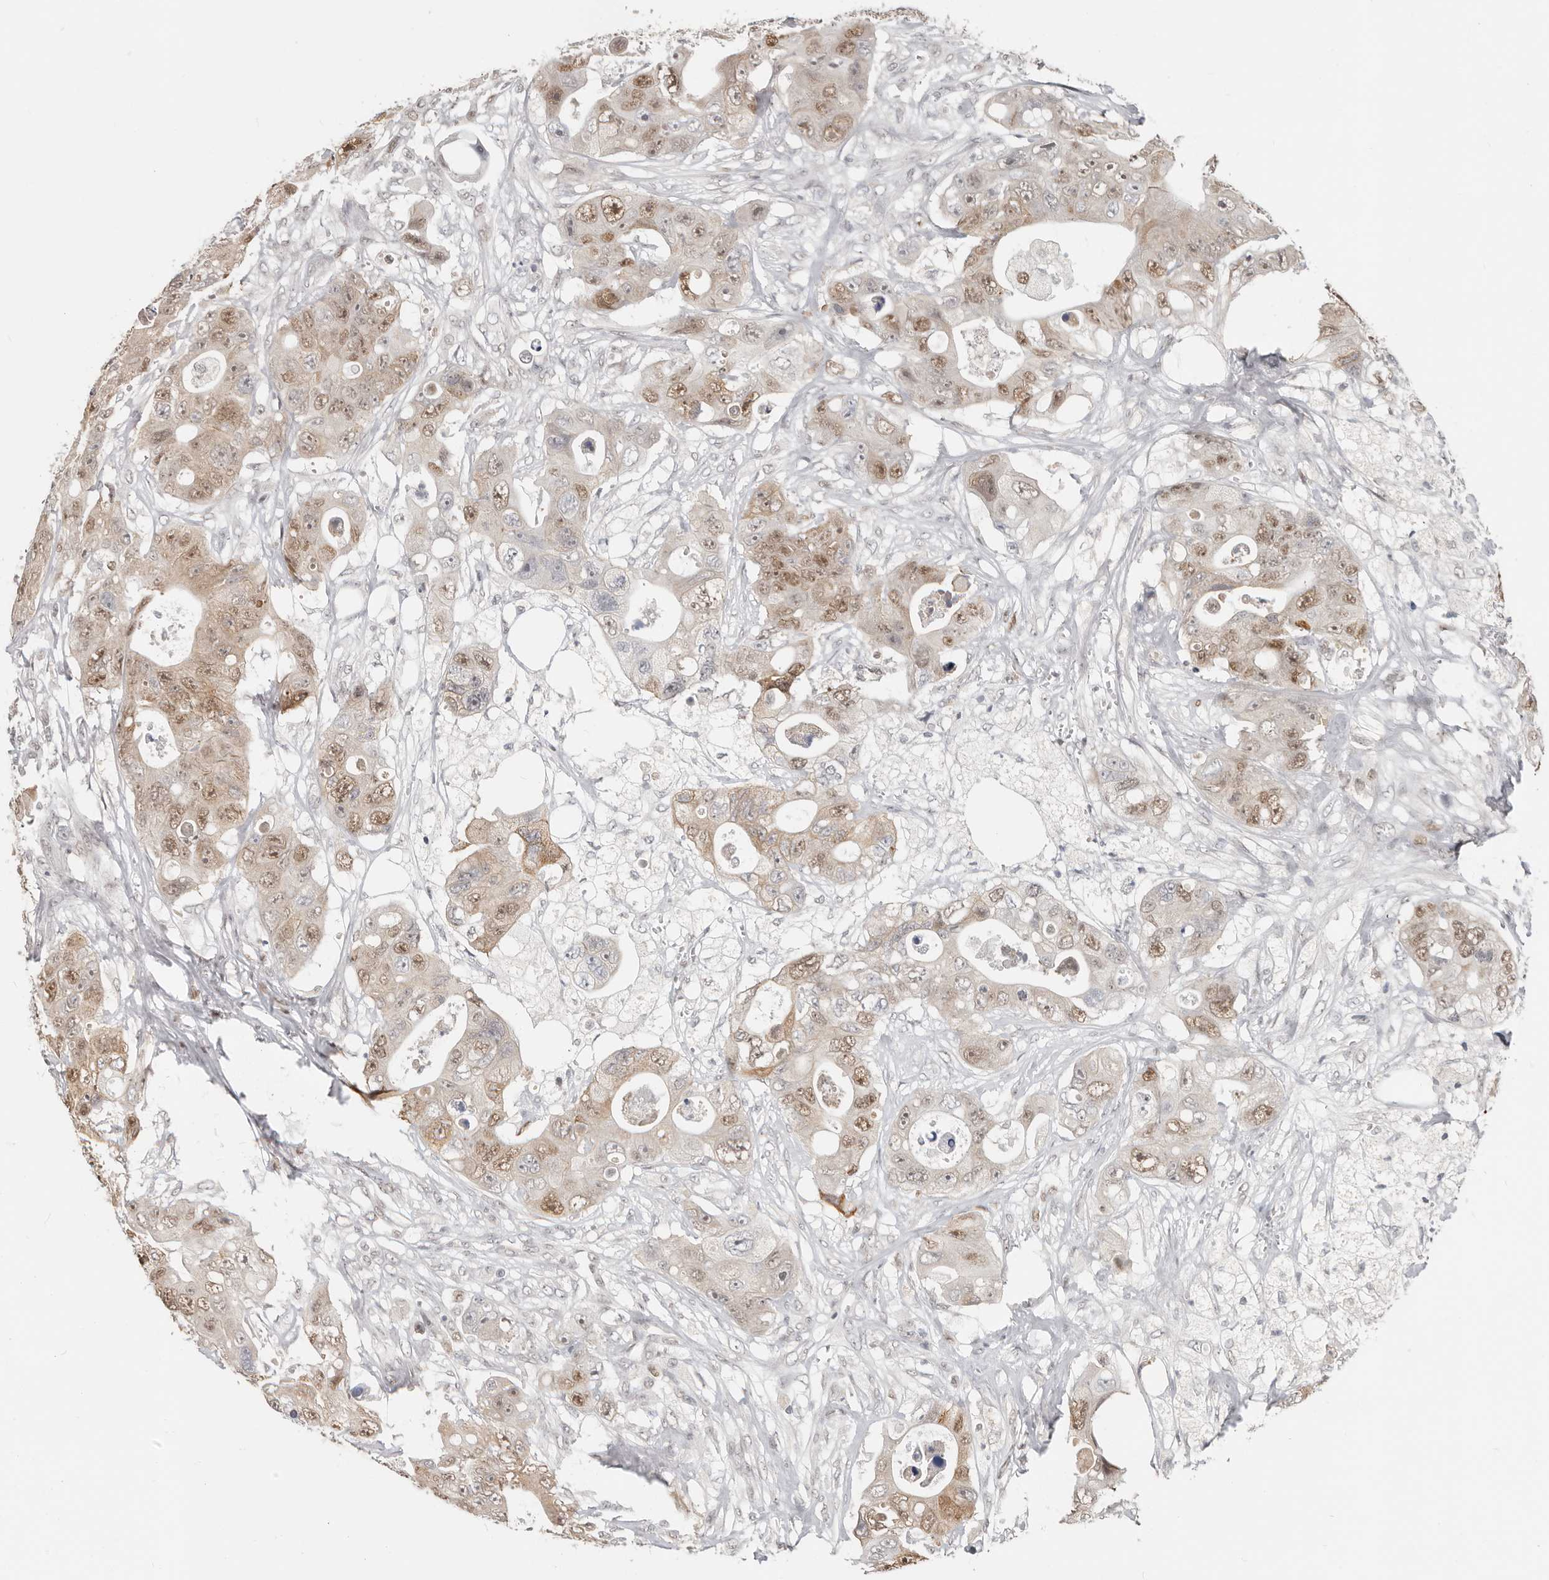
{"staining": {"intensity": "moderate", "quantity": "25%-75%", "location": "nuclear"}, "tissue": "colorectal cancer", "cell_type": "Tumor cells", "image_type": "cancer", "snomed": [{"axis": "morphology", "description": "Adenocarcinoma, NOS"}, {"axis": "topography", "description": "Colon"}], "caption": "Immunohistochemistry (IHC) histopathology image of neoplastic tissue: human colorectal cancer (adenocarcinoma) stained using immunohistochemistry shows medium levels of moderate protein expression localized specifically in the nuclear of tumor cells, appearing as a nuclear brown color.", "gene": "RFC2", "patient": {"sex": "female", "age": 46}}